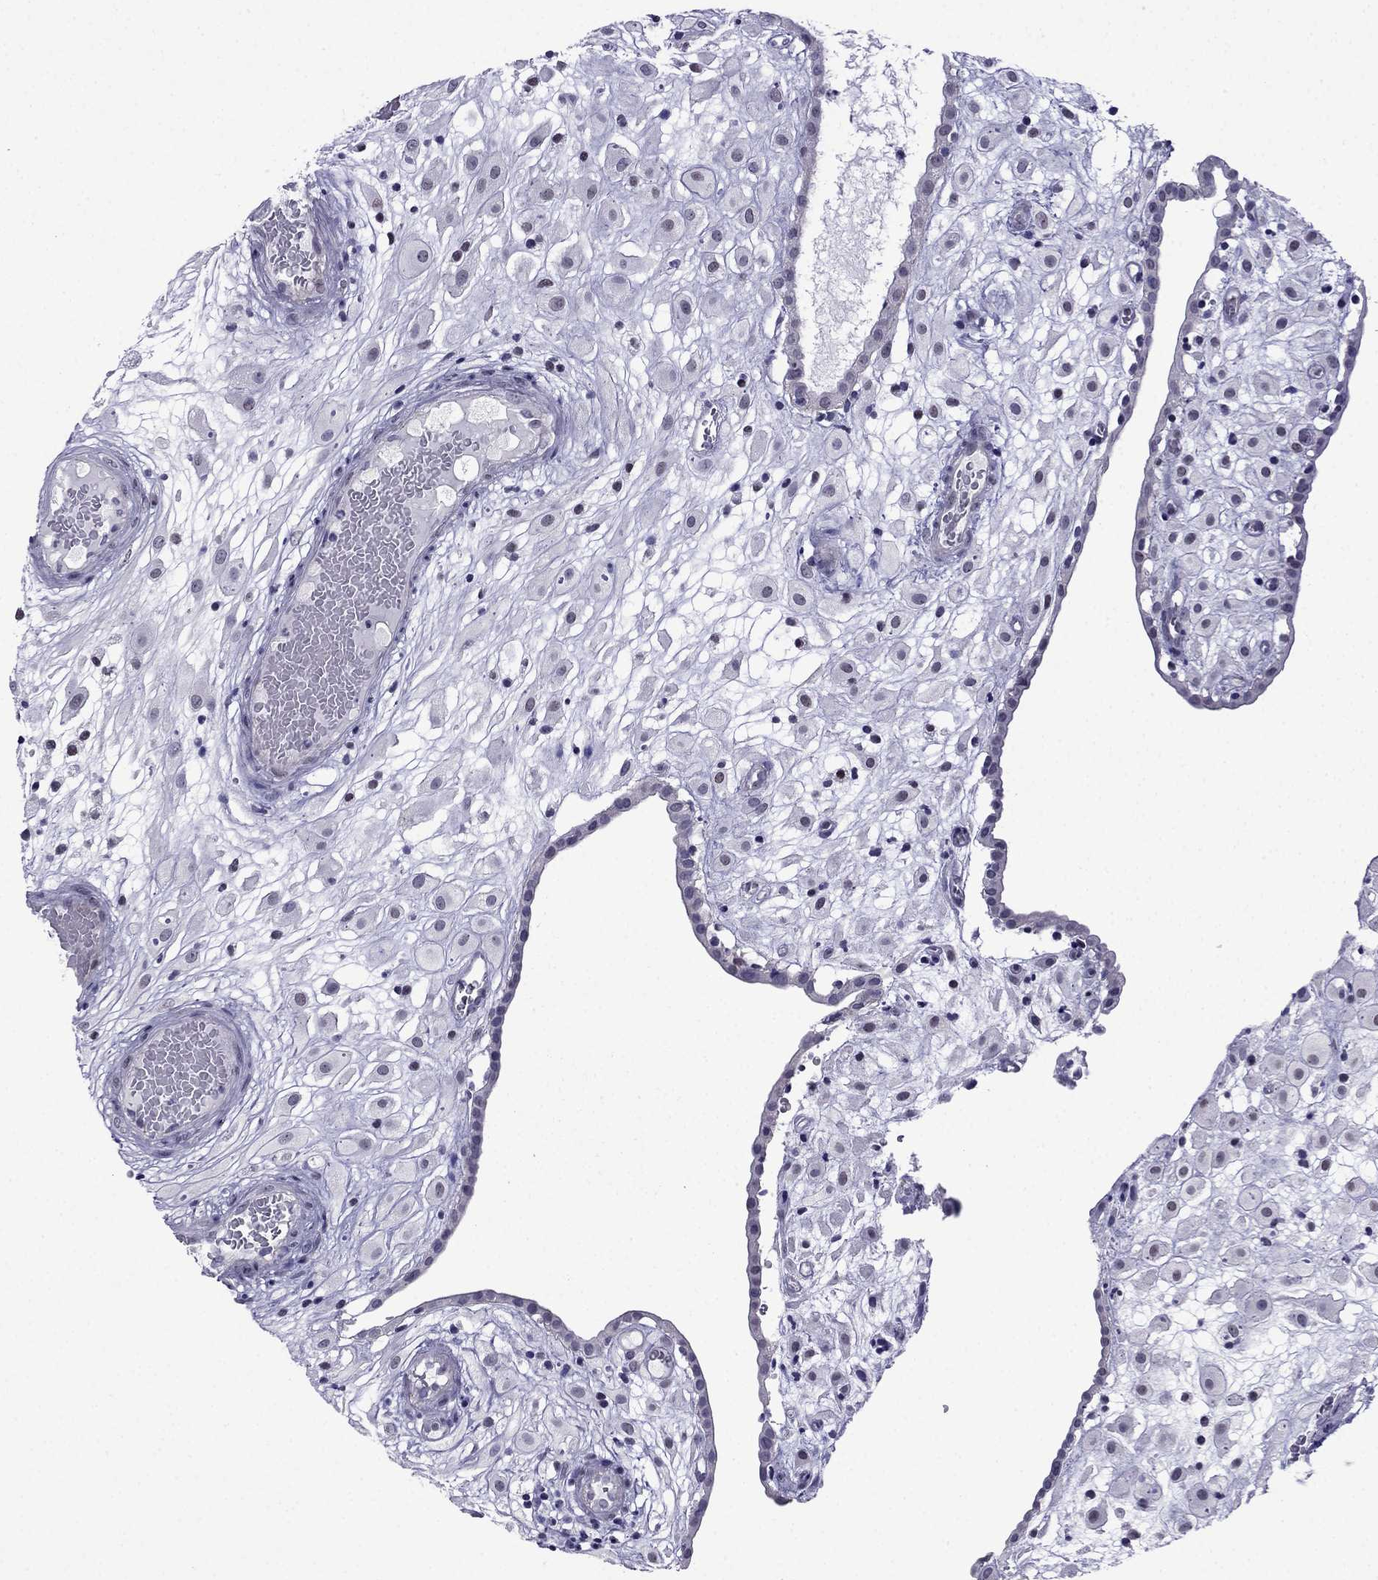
{"staining": {"intensity": "negative", "quantity": "none", "location": "none"}, "tissue": "placenta", "cell_type": "Decidual cells", "image_type": "normal", "snomed": [{"axis": "morphology", "description": "Normal tissue, NOS"}, {"axis": "topography", "description": "Placenta"}], "caption": "The image demonstrates no staining of decidual cells in unremarkable placenta. The staining was performed using DAB (3,3'-diaminobenzidine) to visualize the protein expression in brown, while the nuclei were stained in blue with hematoxylin (Magnification: 20x).", "gene": "POM121L12", "patient": {"sex": "female", "age": 24}}